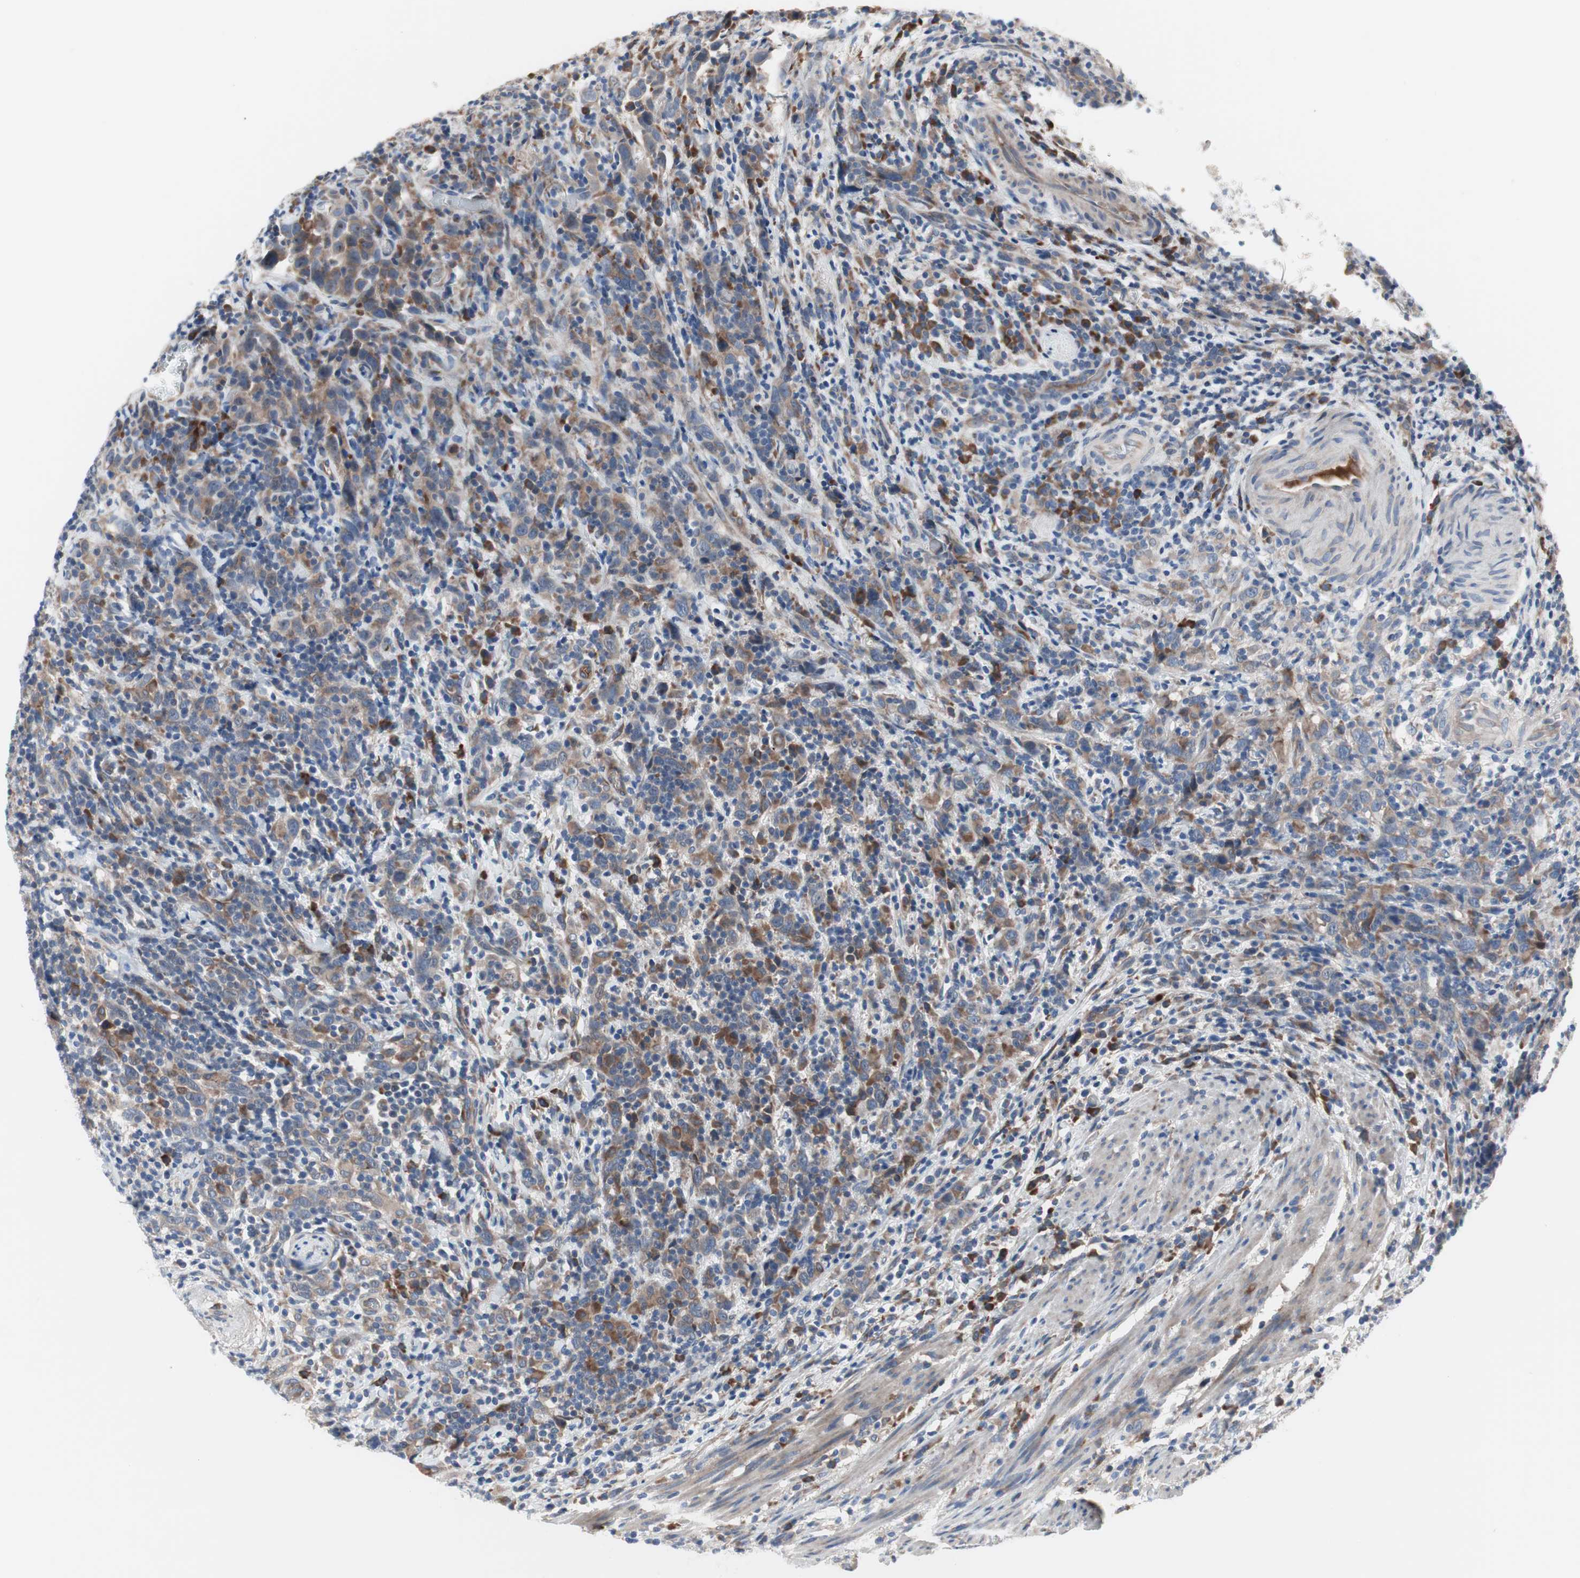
{"staining": {"intensity": "weak", "quantity": ">75%", "location": "cytoplasmic/membranous"}, "tissue": "urothelial cancer", "cell_type": "Tumor cells", "image_type": "cancer", "snomed": [{"axis": "morphology", "description": "Urothelial carcinoma, High grade"}, {"axis": "topography", "description": "Urinary bladder"}], "caption": "A low amount of weak cytoplasmic/membranous positivity is appreciated in about >75% of tumor cells in high-grade urothelial carcinoma tissue.", "gene": "KANSL1", "patient": {"sex": "male", "age": 61}}